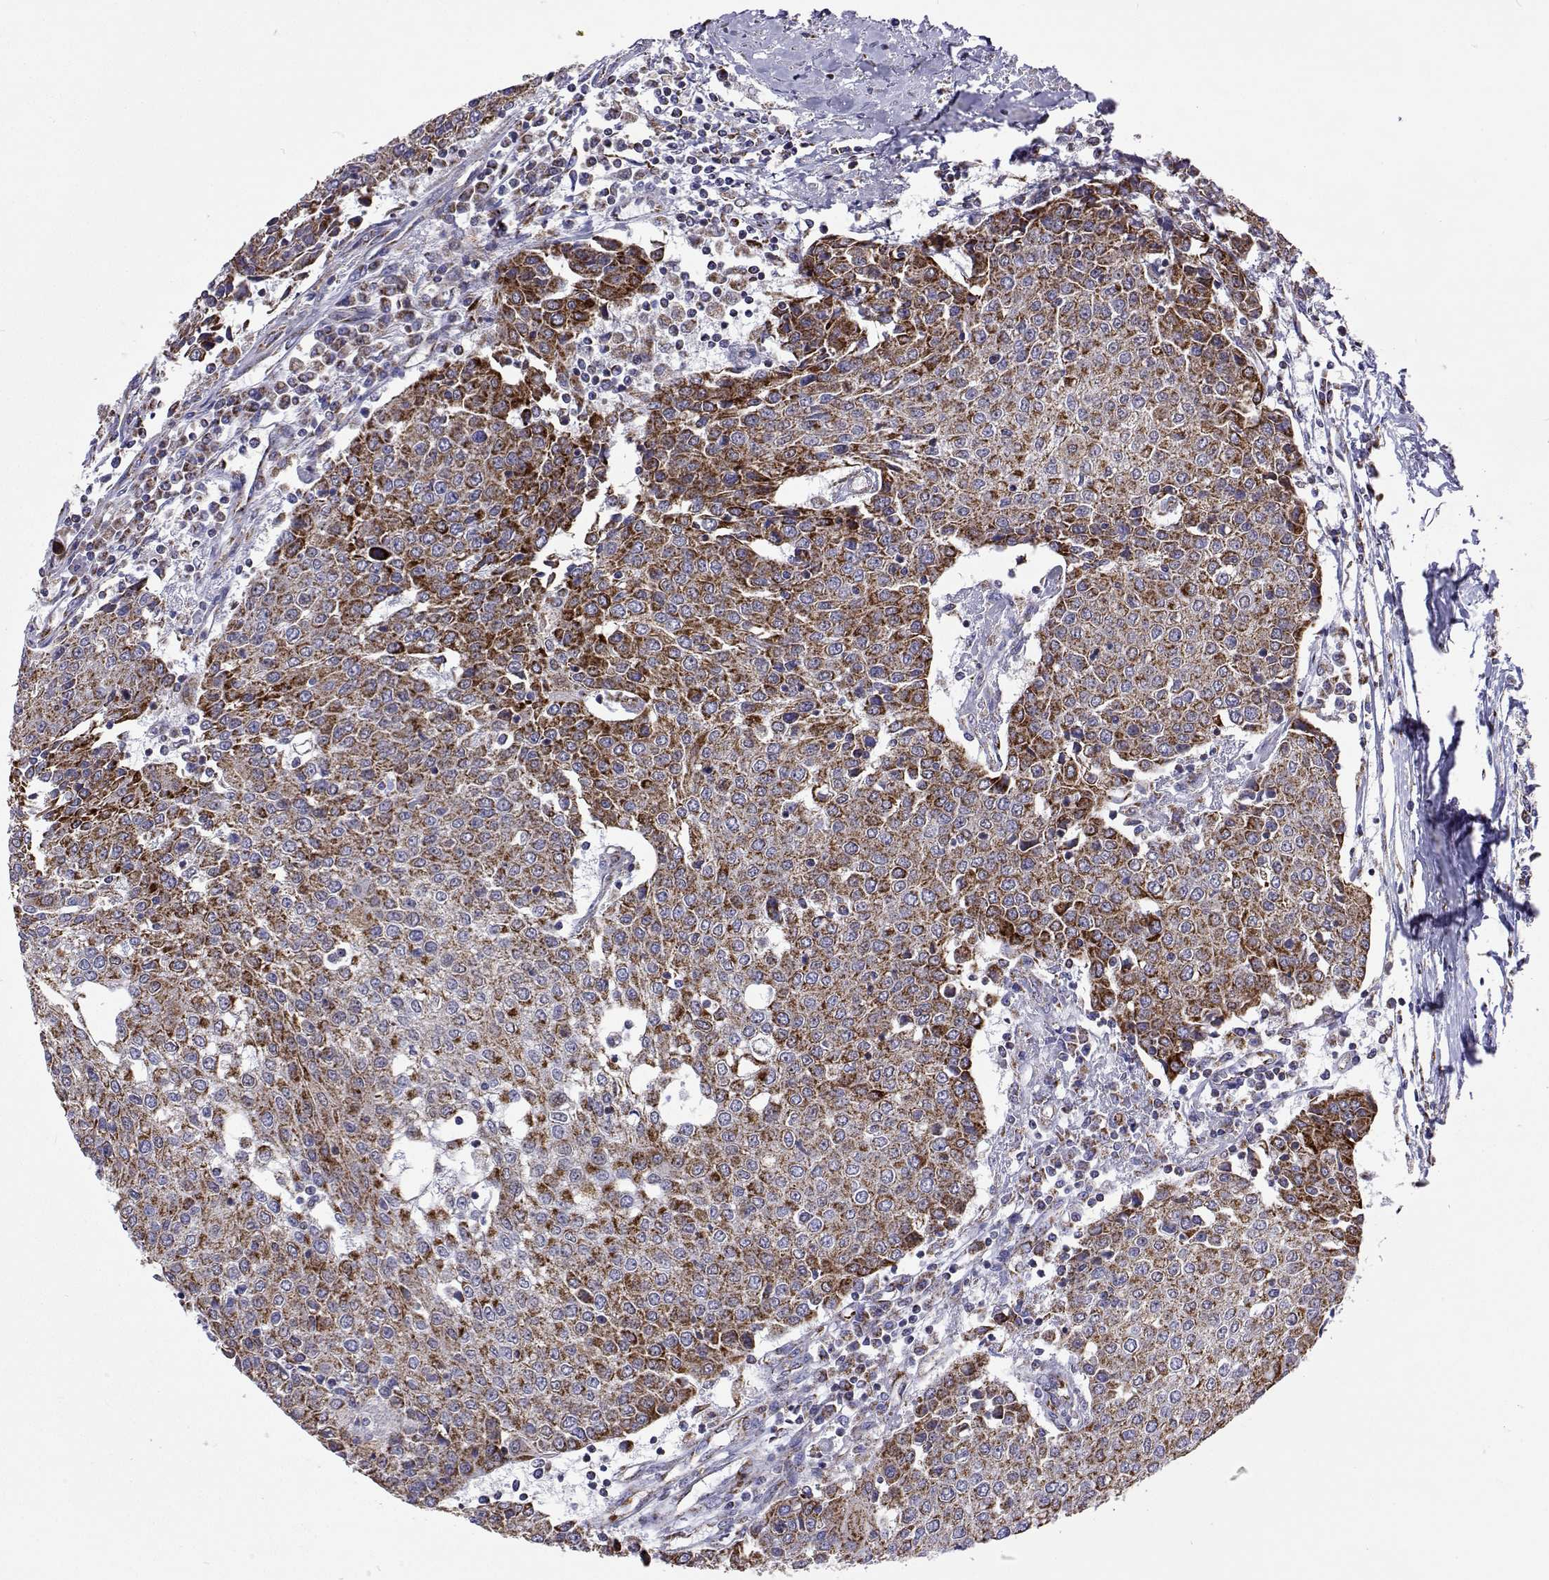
{"staining": {"intensity": "moderate", "quantity": ">75%", "location": "cytoplasmic/membranous"}, "tissue": "urothelial cancer", "cell_type": "Tumor cells", "image_type": "cancer", "snomed": [{"axis": "morphology", "description": "Urothelial carcinoma, High grade"}, {"axis": "topography", "description": "Urinary bladder"}], "caption": "Protein expression analysis of human high-grade urothelial carcinoma reveals moderate cytoplasmic/membranous staining in about >75% of tumor cells.", "gene": "MCCC2", "patient": {"sex": "female", "age": 85}}